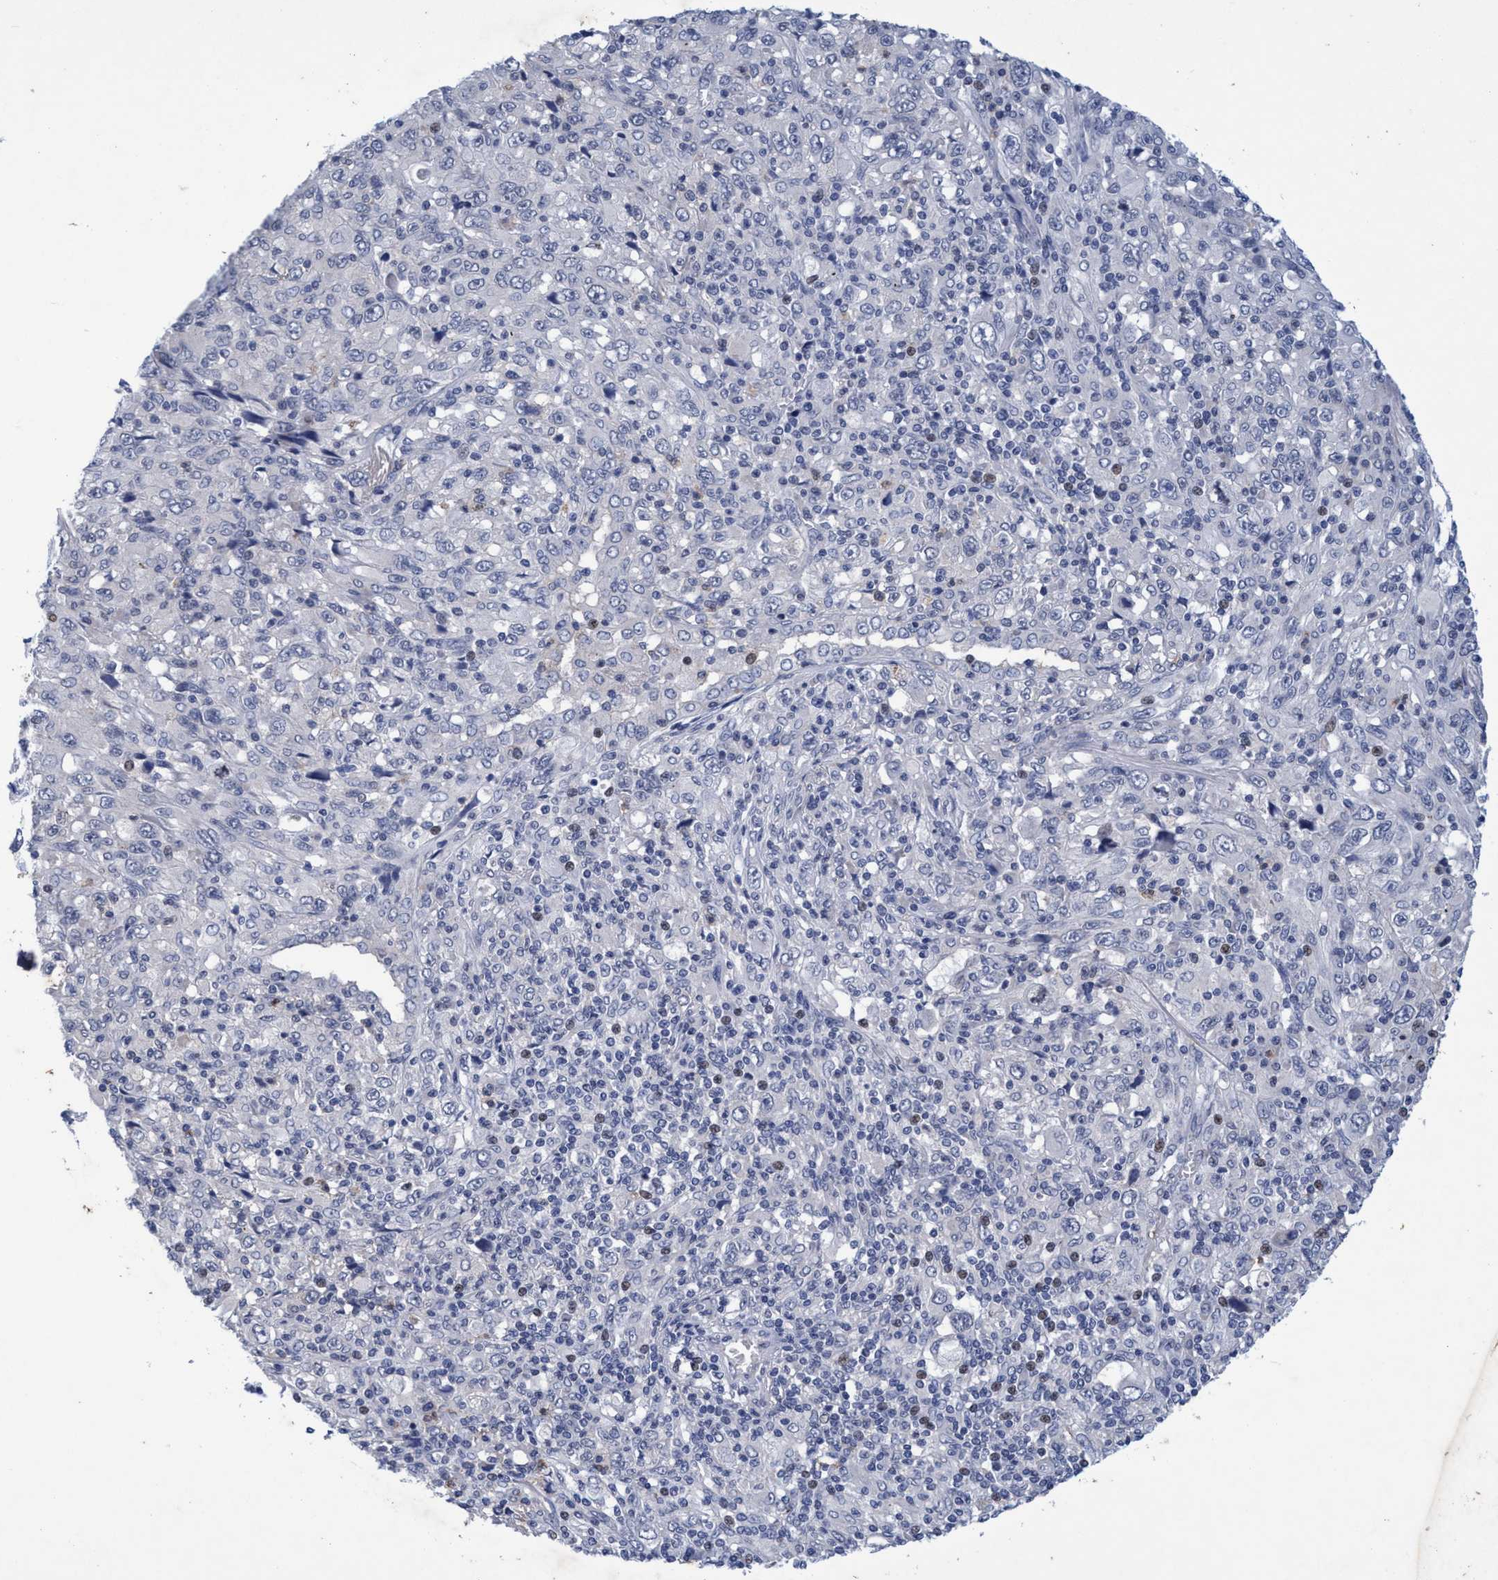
{"staining": {"intensity": "negative", "quantity": "none", "location": "none"}, "tissue": "melanoma", "cell_type": "Tumor cells", "image_type": "cancer", "snomed": [{"axis": "morphology", "description": "Malignant melanoma, Metastatic site"}, {"axis": "topography", "description": "Skin"}], "caption": "Immunohistochemistry of human malignant melanoma (metastatic site) displays no positivity in tumor cells.", "gene": "GRB14", "patient": {"sex": "female", "age": 56}}